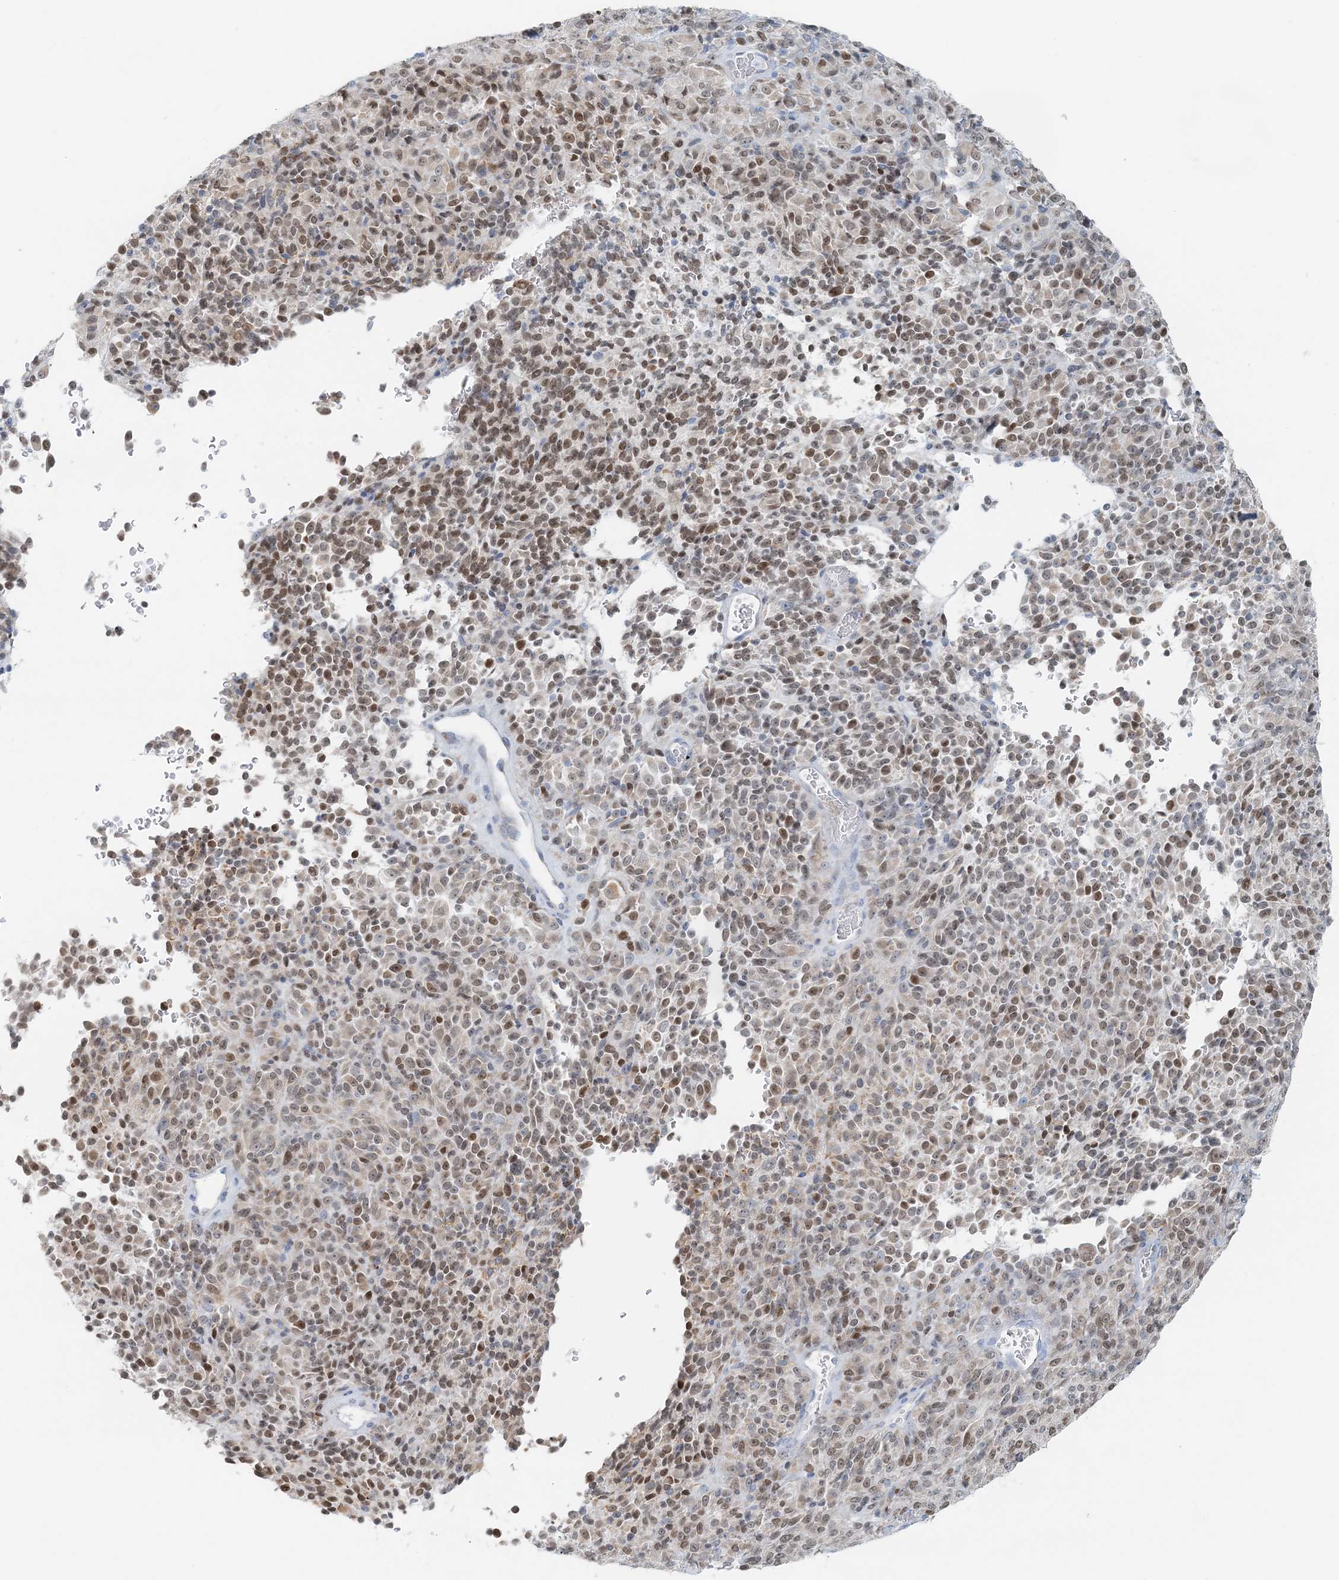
{"staining": {"intensity": "moderate", "quantity": ">75%", "location": "nuclear"}, "tissue": "melanoma", "cell_type": "Tumor cells", "image_type": "cancer", "snomed": [{"axis": "morphology", "description": "Malignant melanoma, Metastatic site"}, {"axis": "topography", "description": "Brain"}], "caption": "Protein staining of malignant melanoma (metastatic site) tissue reveals moderate nuclear positivity in approximately >75% of tumor cells.", "gene": "STK11IP", "patient": {"sex": "female", "age": 56}}